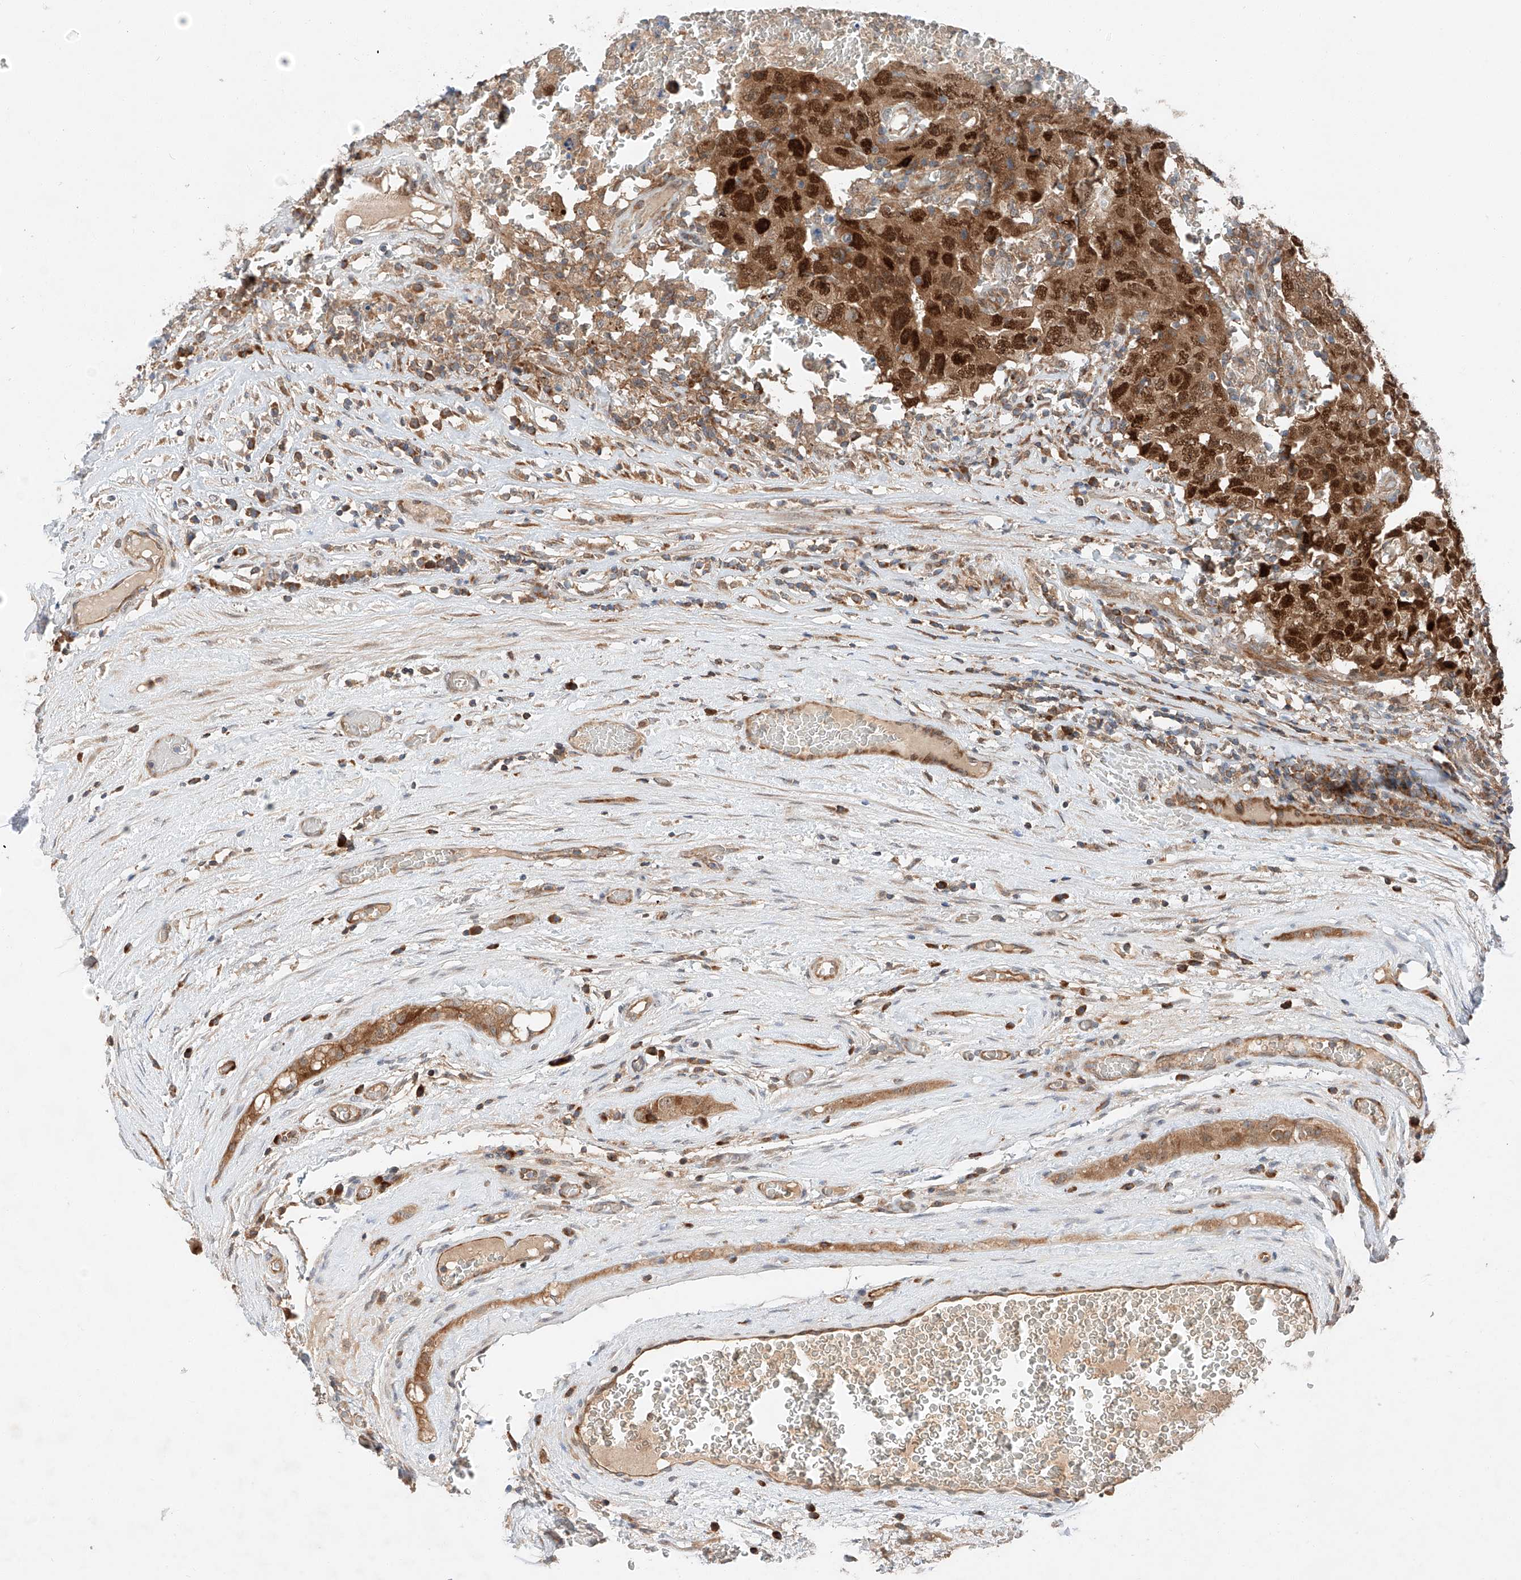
{"staining": {"intensity": "strong", "quantity": ">75%", "location": "cytoplasmic/membranous,nuclear"}, "tissue": "testis cancer", "cell_type": "Tumor cells", "image_type": "cancer", "snomed": [{"axis": "morphology", "description": "Carcinoma, Embryonal, NOS"}, {"axis": "topography", "description": "Testis"}], "caption": "This is a histology image of immunohistochemistry (IHC) staining of embryonal carcinoma (testis), which shows strong expression in the cytoplasmic/membranous and nuclear of tumor cells.", "gene": "RUSC1", "patient": {"sex": "male", "age": 26}}